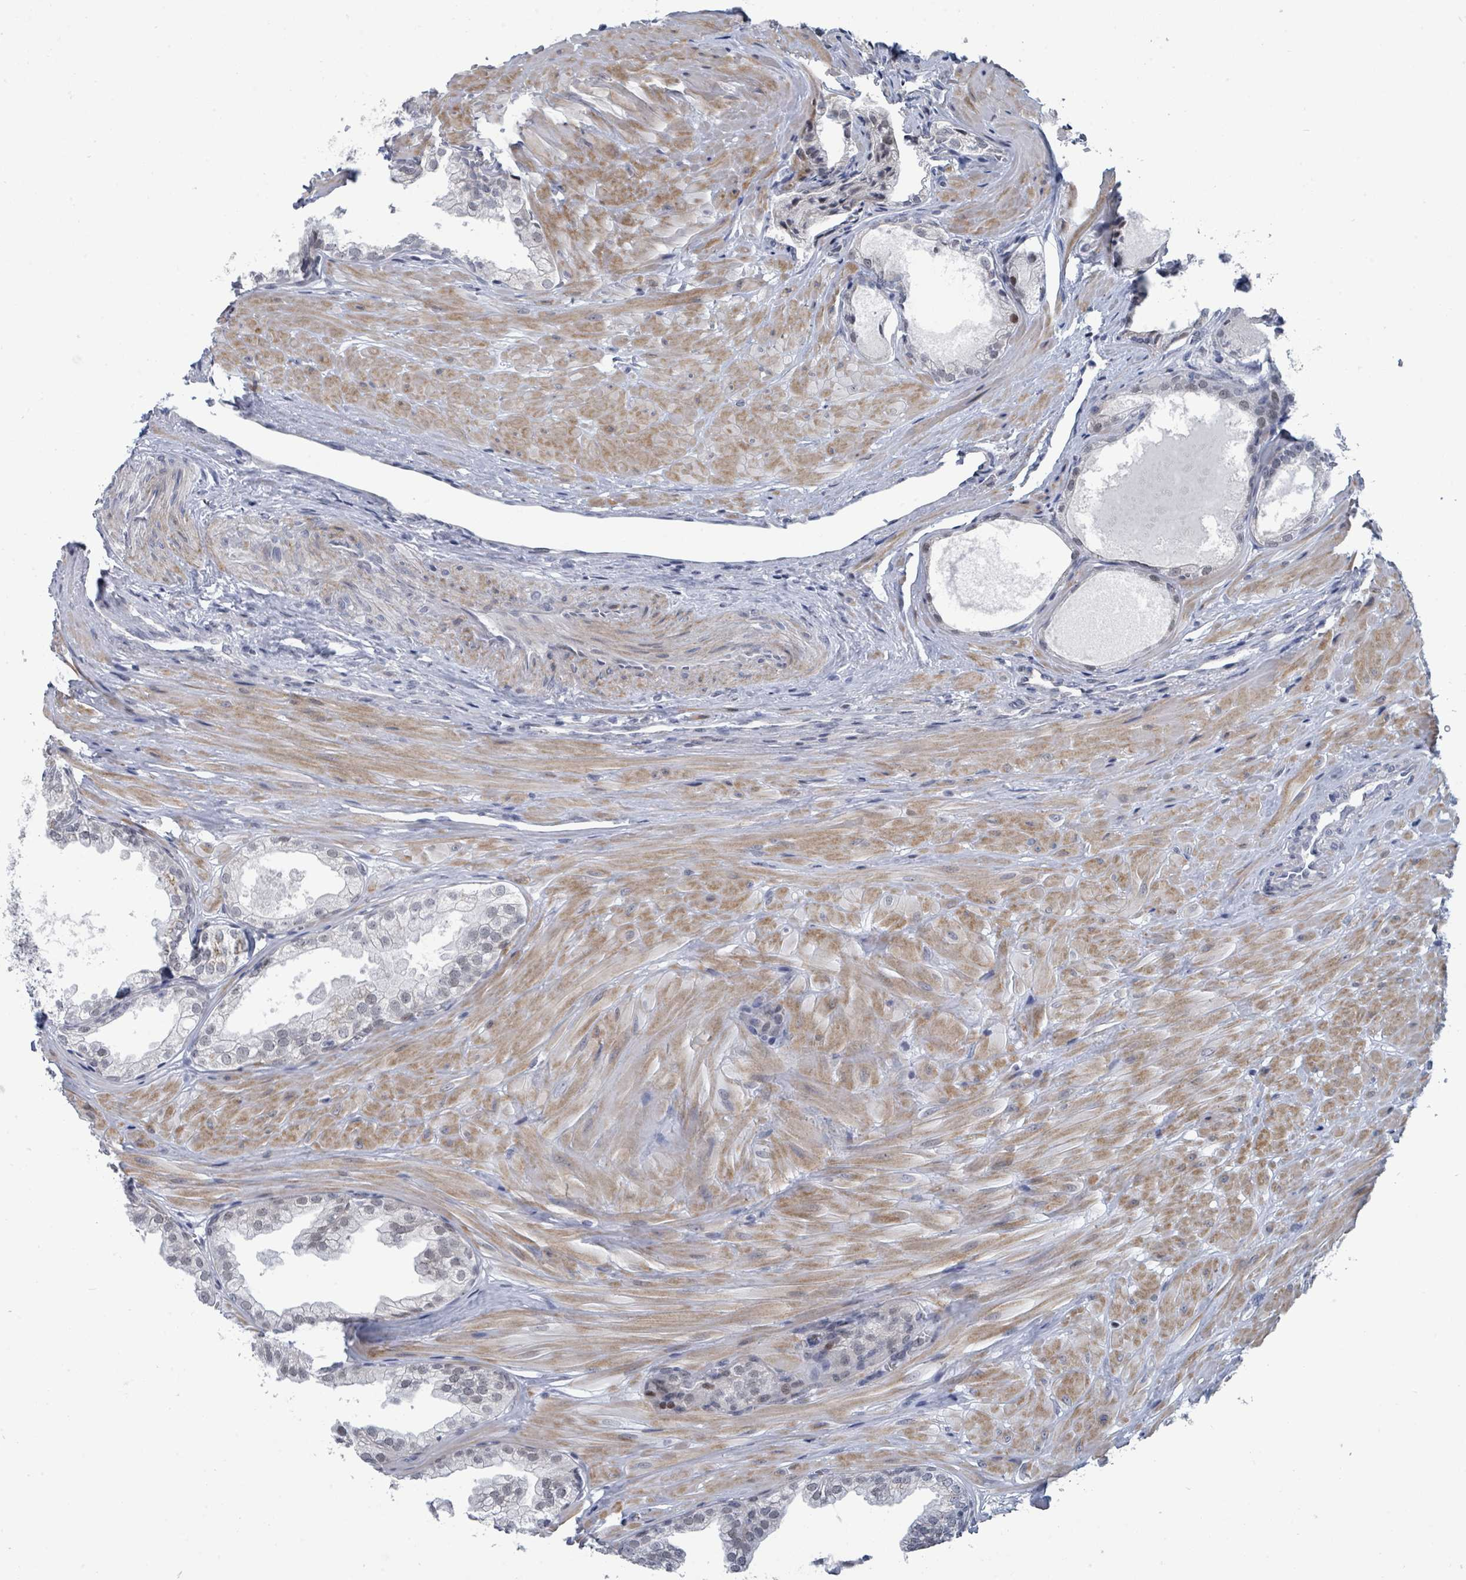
{"staining": {"intensity": "weak", "quantity": "25%-75%", "location": "nuclear"}, "tissue": "prostate", "cell_type": "Glandular cells", "image_type": "normal", "snomed": [{"axis": "morphology", "description": "Normal tissue, NOS"}, {"axis": "topography", "description": "Prostate"}, {"axis": "topography", "description": "Peripheral nerve tissue"}], "caption": "The micrograph reveals a brown stain indicating the presence of a protein in the nuclear of glandular cells in prostate.", "gene": "CT45A10", "patient": {"sex": "male", "age": 55}}